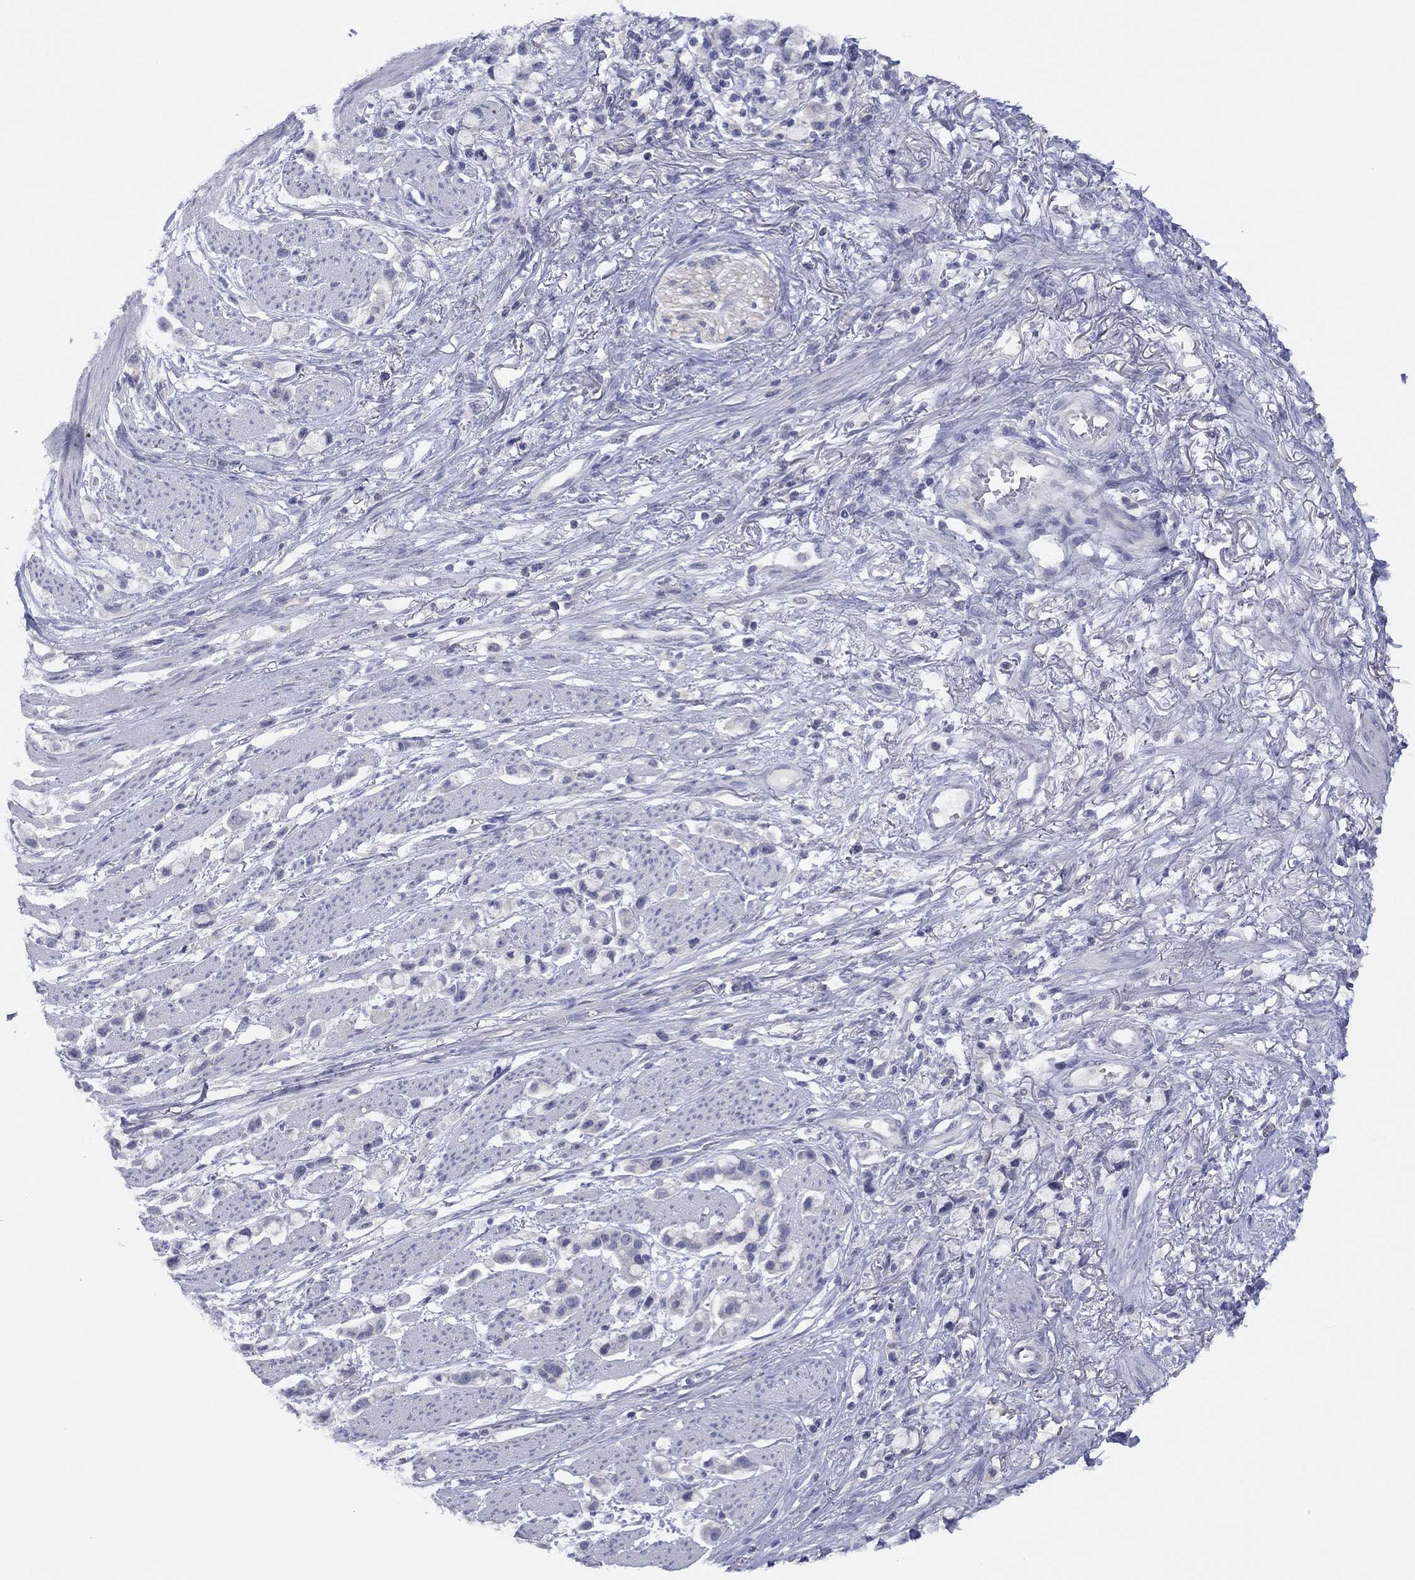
{"staining": {"intensity": "negative", "quantity": "none", "location": "none"}, "tissue": "stomach cancer", "cell_type": "Tumor cells", "image_type": "cancer", "snomed": [{"axis": "morphology", "description": "Adenocarcinoma, NOS"}, {"axis": "topography", "description": "Stomach"}], "caption": "A high-resolution image shows immunohistochemistry (IHC) staining of stomach cancer (adenocarcinoma), which demonstrates no significant staining in tumor cells.", "gene": "CYP2B6", "patient": {"sex": "female", "age": 81}}